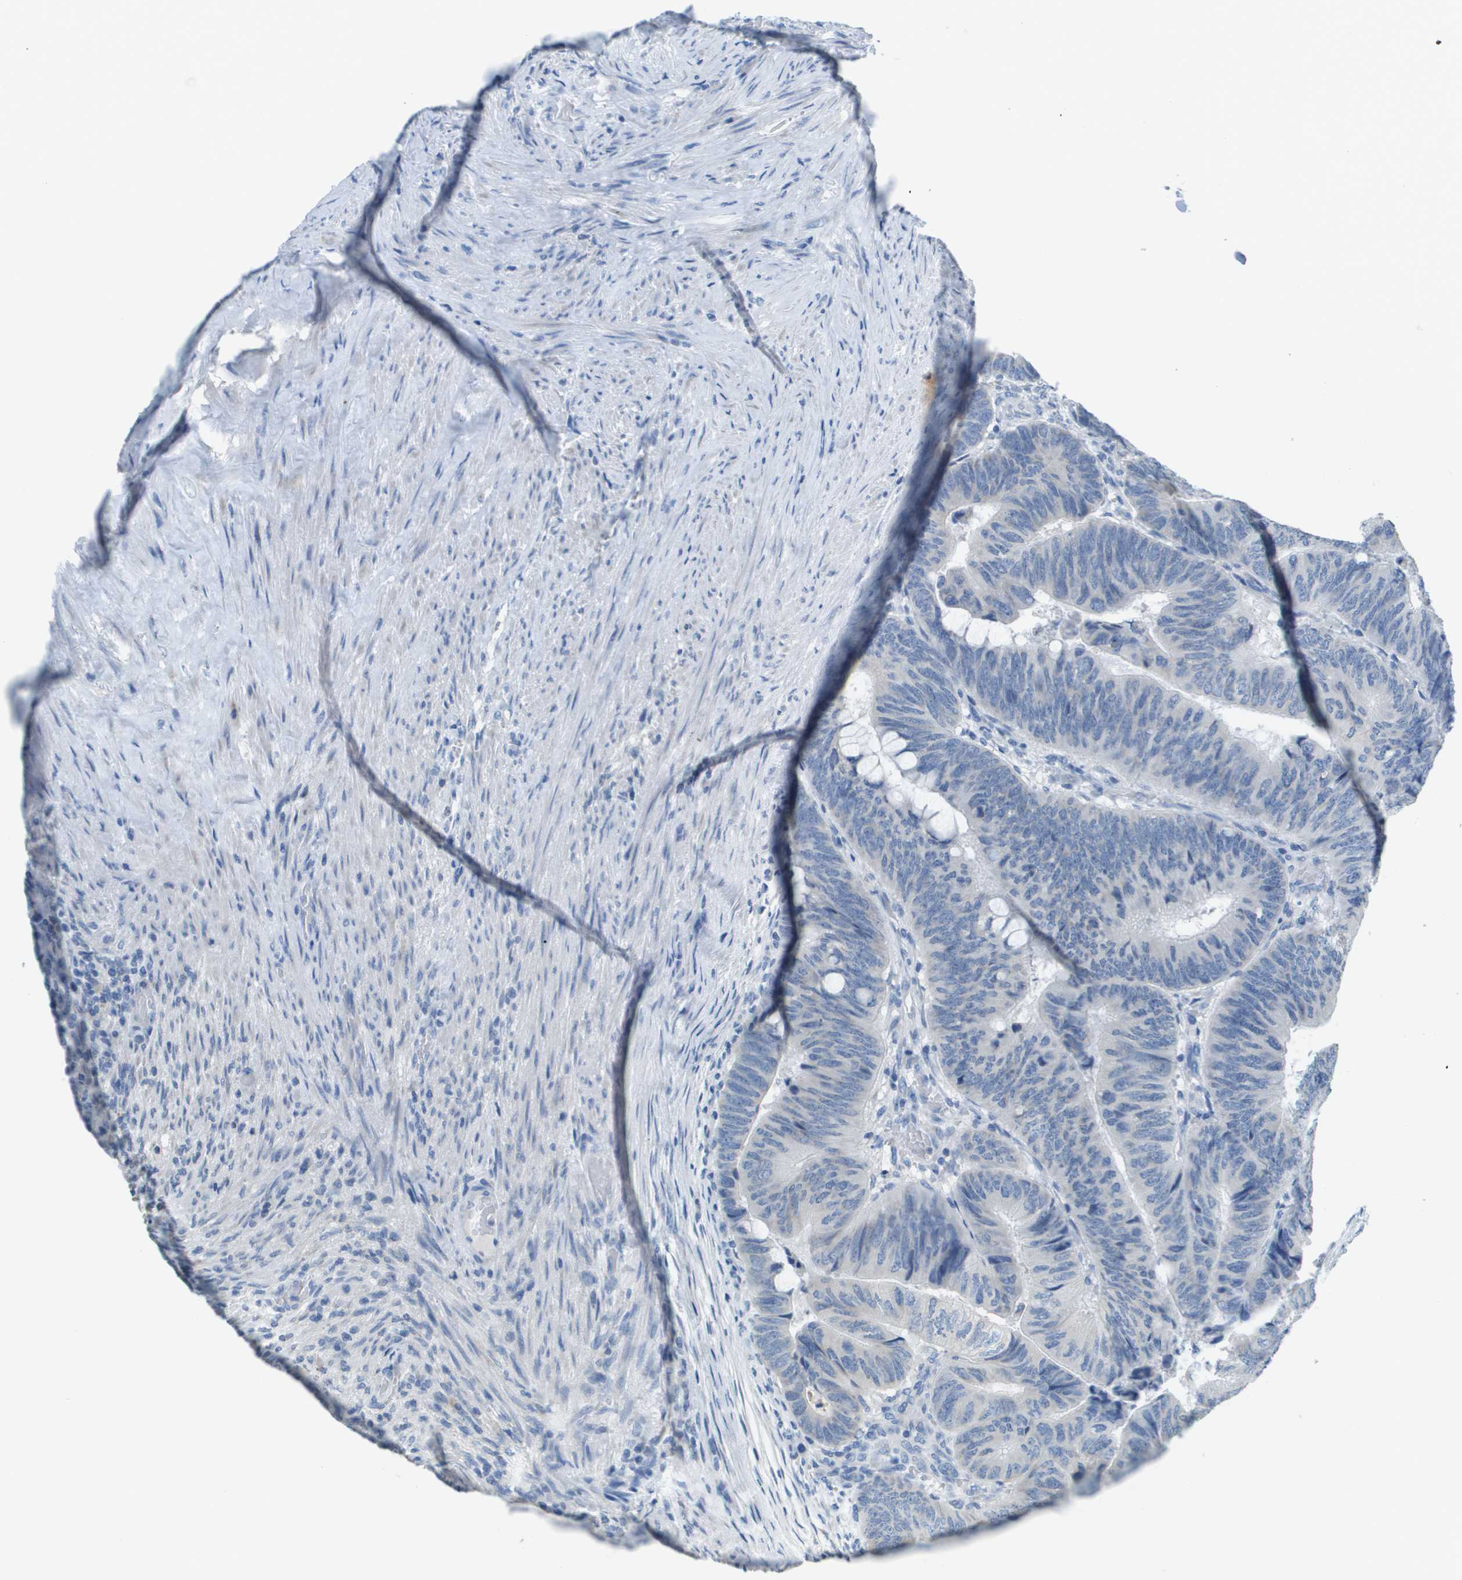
{"staining": {"intensity": "negative", "quantity": "none", "location": "none"}, "tissue": "colorectal cancer", "cell_type": "Tumor cells", "image_type": "cancer", "snomed": [{"axis": "morphology", "description": "Normal tissue, NOS"}, {"axis": "morphology", "description": "Adenocarcinoma, NOS"}, {"axis": "topography", "description": "Rectum"}], "caption": "A micrograph of human colorectal cancer (adenocarcinoma) is negative for staining in tumor cells.", "gene": "PTGDR2", "patient": {"sex": "male", "age": 92}}